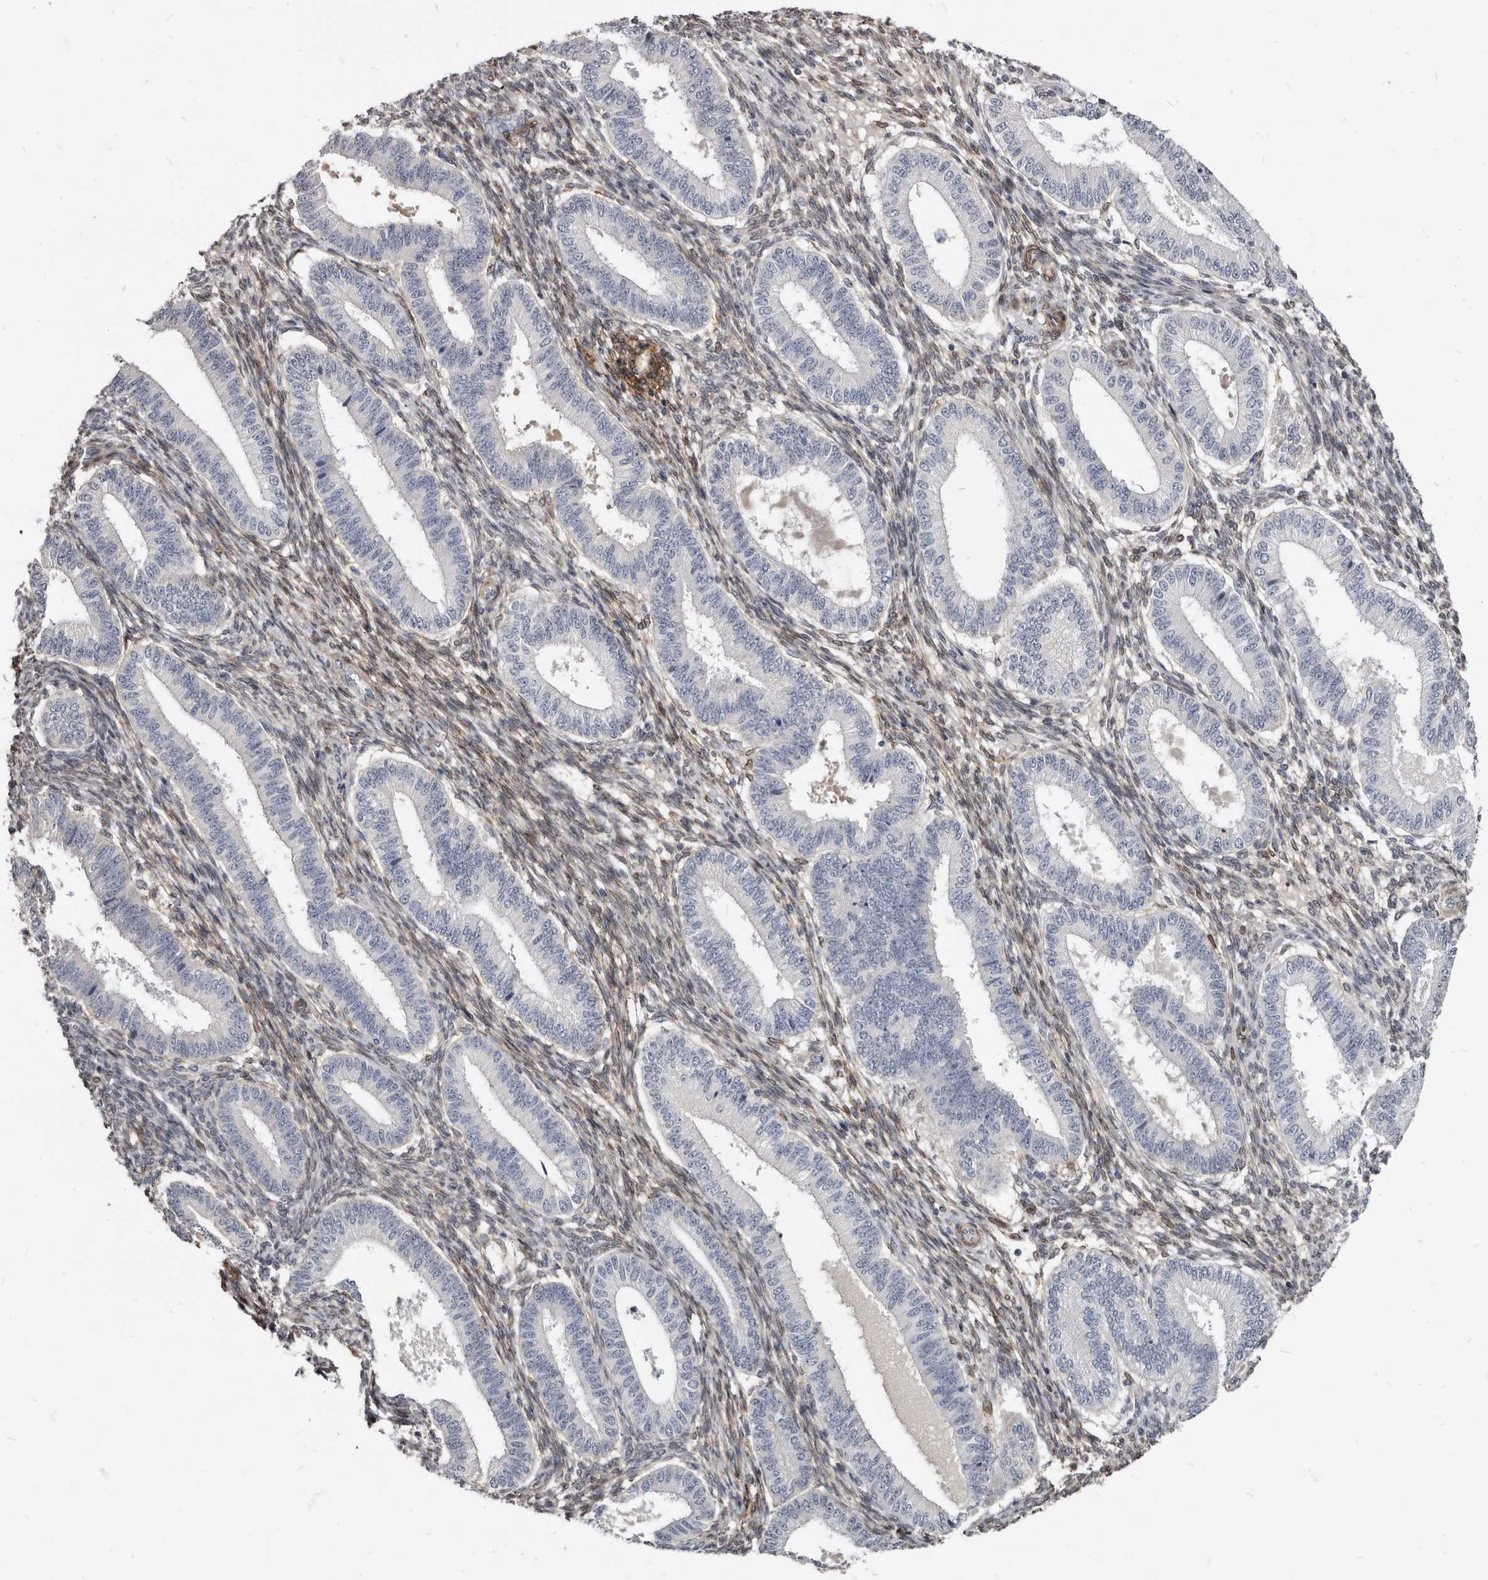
{"staining": {"intensity": "moderate", "quantity": "25%-75%", "location": "cytoplasmic/membranous"}, "tissue": "endometrium", "cell_type": "Cells in endometrial stroma", "image_type": "normal", "snomed": [{"axis": "morphology", "description": "Normal tissue, NOS"}, {"axis": "topography", "description": "Endometrium"}], "caption": "High-power microscopy captured an immunohistochemistry (IHC) photomicrograph of unremarkable endometrium, revealing moderate cytoplasmic/membranous positivity in approximately 25%-75% of cells in endometrial stroma.", "gene": "MRGPRF", "patient": {"sex": "female", "age": 39}}